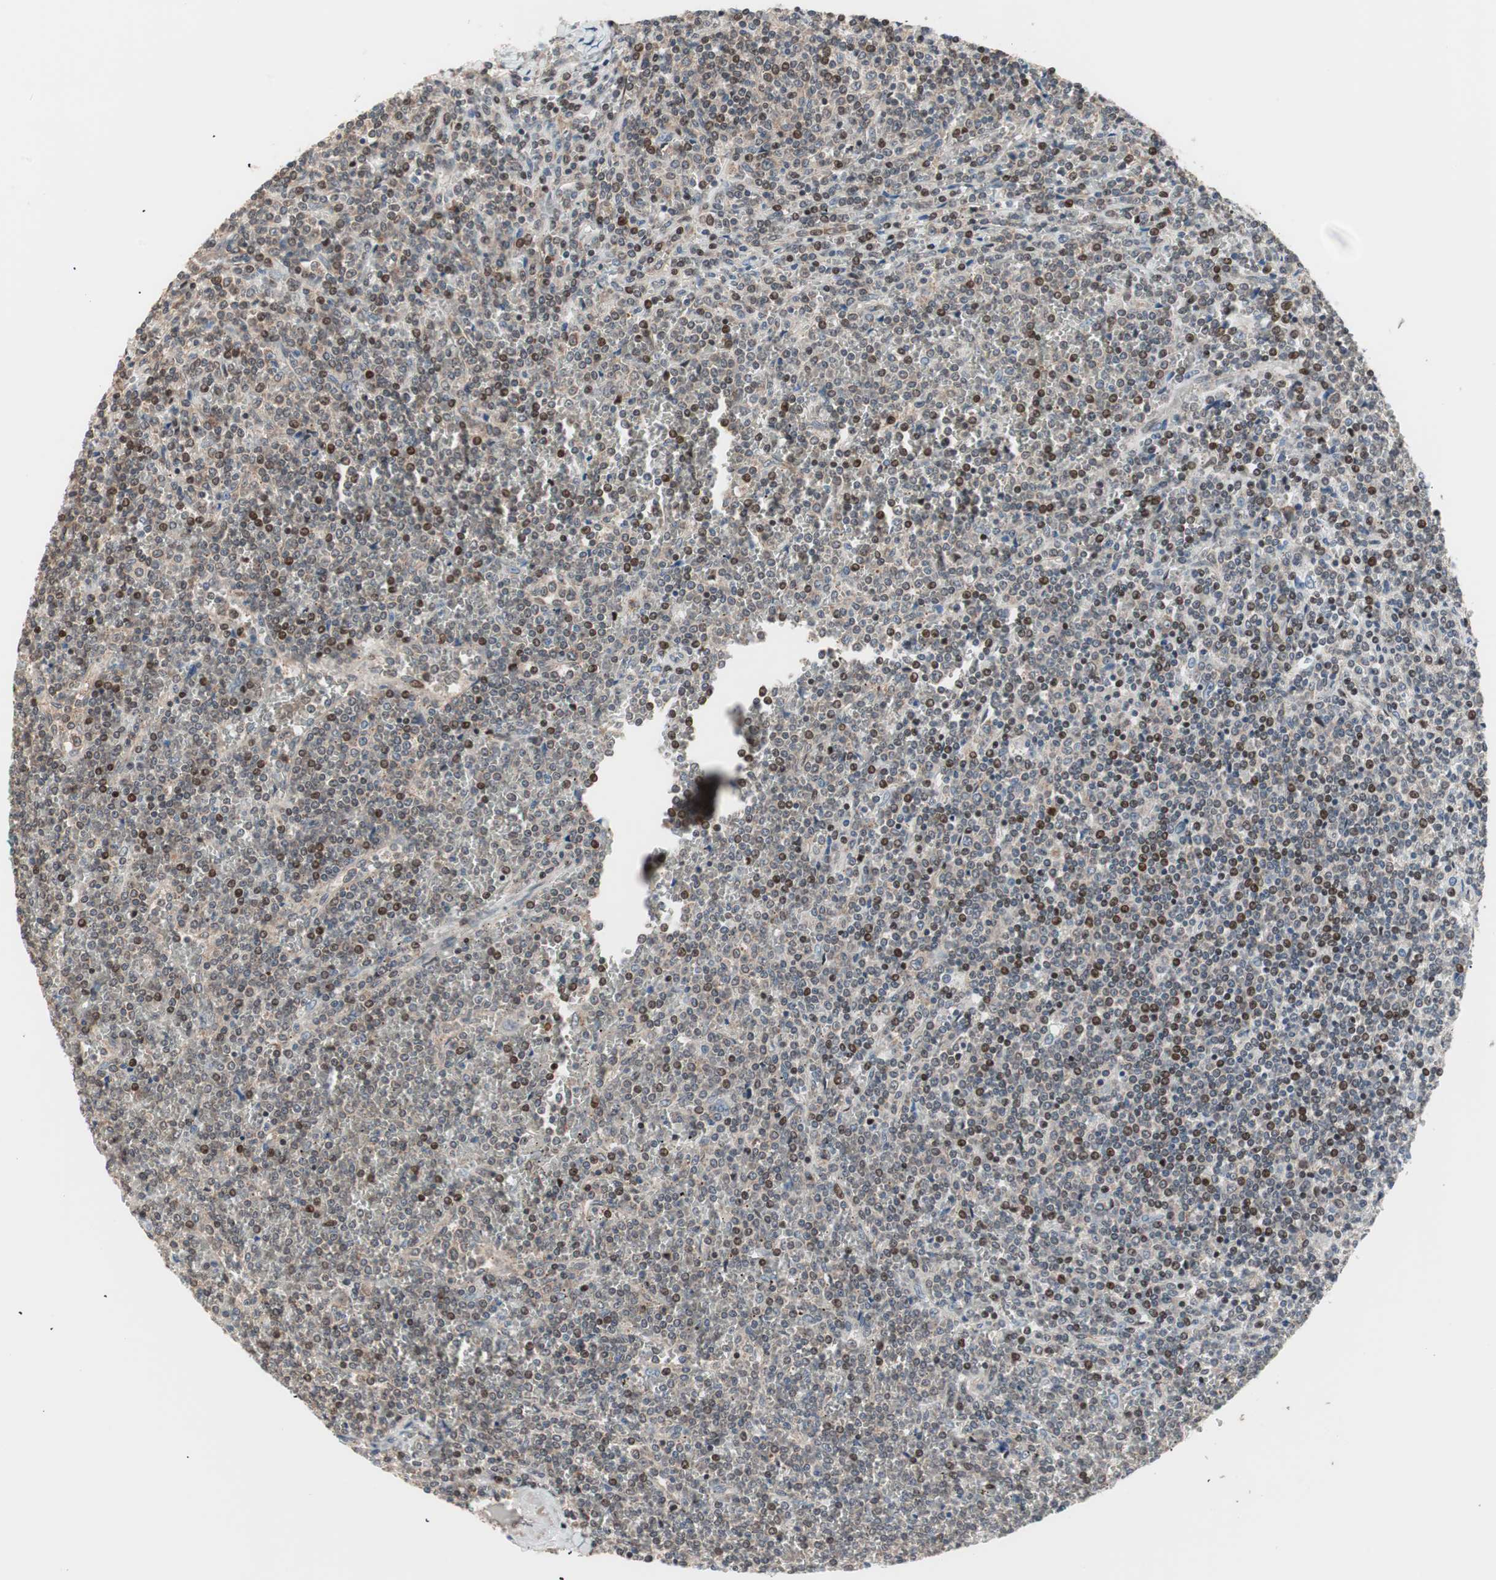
{"staining": {"intensity": "moderate", "quantity": "<25%", "location": "nuclear"}, "tissue": "lymphoma", "cell_type": "Tumor cells", "image_type": "cancer", "snomed": [{"axis": "morphology", "description": "Malignant lymphoma, non-Hodgkin's type, Low grade"}, {"axis": "topography", "description": "Spleen"}], "caption": "A brown stain shows moderate nuclear staining of a protein in lymphoma tumor cells.", "gene": "POLH", "patient": {"sex": "female", "age": 19}}